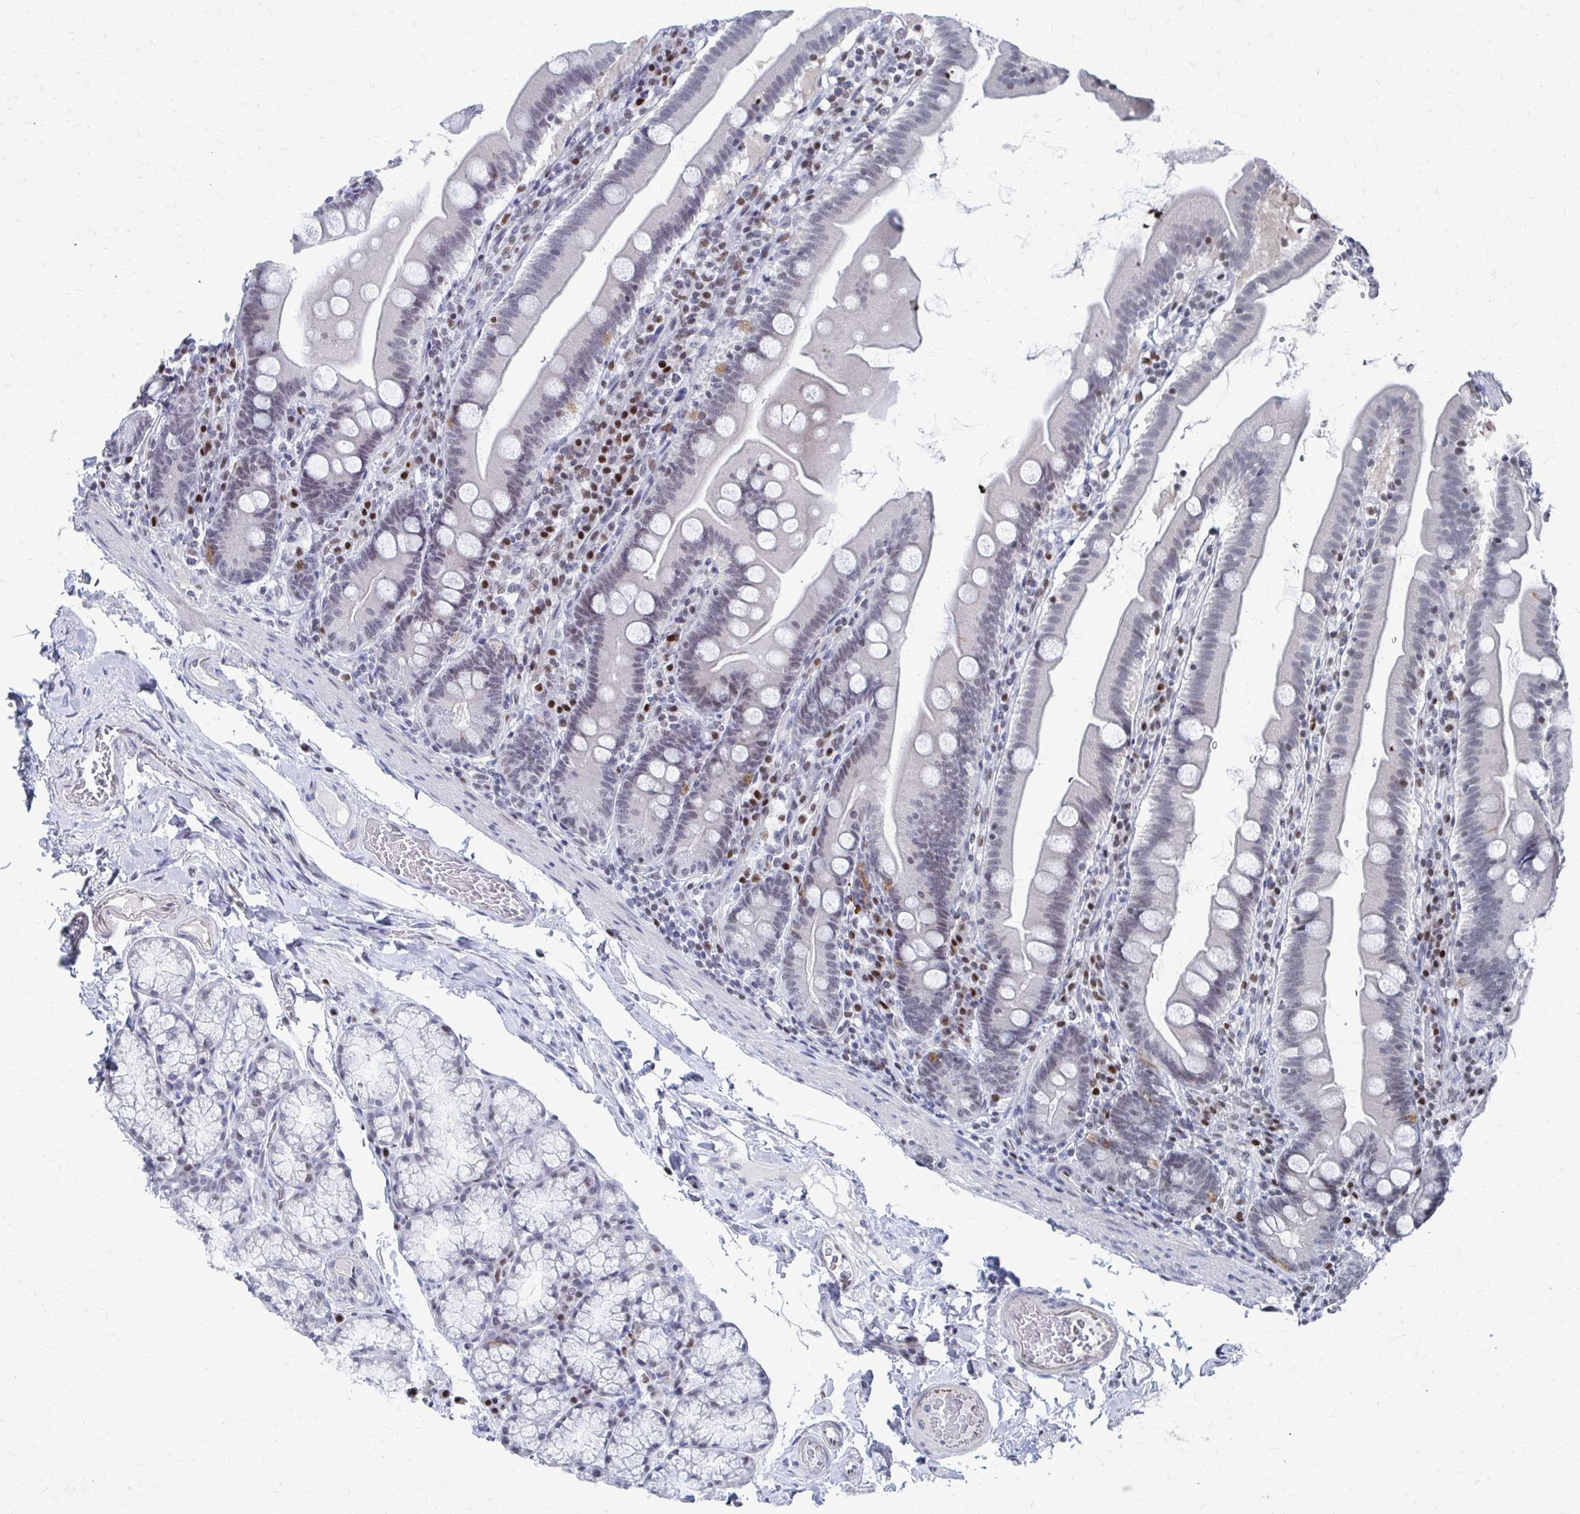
{"staining": {"intensity": "moderate", "quantity": "25%-75%", "location": "nuclear"}, "tissue": "duodenum", "cell_type": "Glandular cells", "image_type": "normal", "snomed": [{"axis": "morphology", "description": "Normal tissue, NOS"}, {"axis": "topography", "description": "Duodenum"}], "caption": "Protein staining of unremarkable duodenum exhibits moderate nuclear positivity in about 25%-75% of glandular cells.", "gene": "CDIN1", "patient": {"sex": "female", "age": 67}}